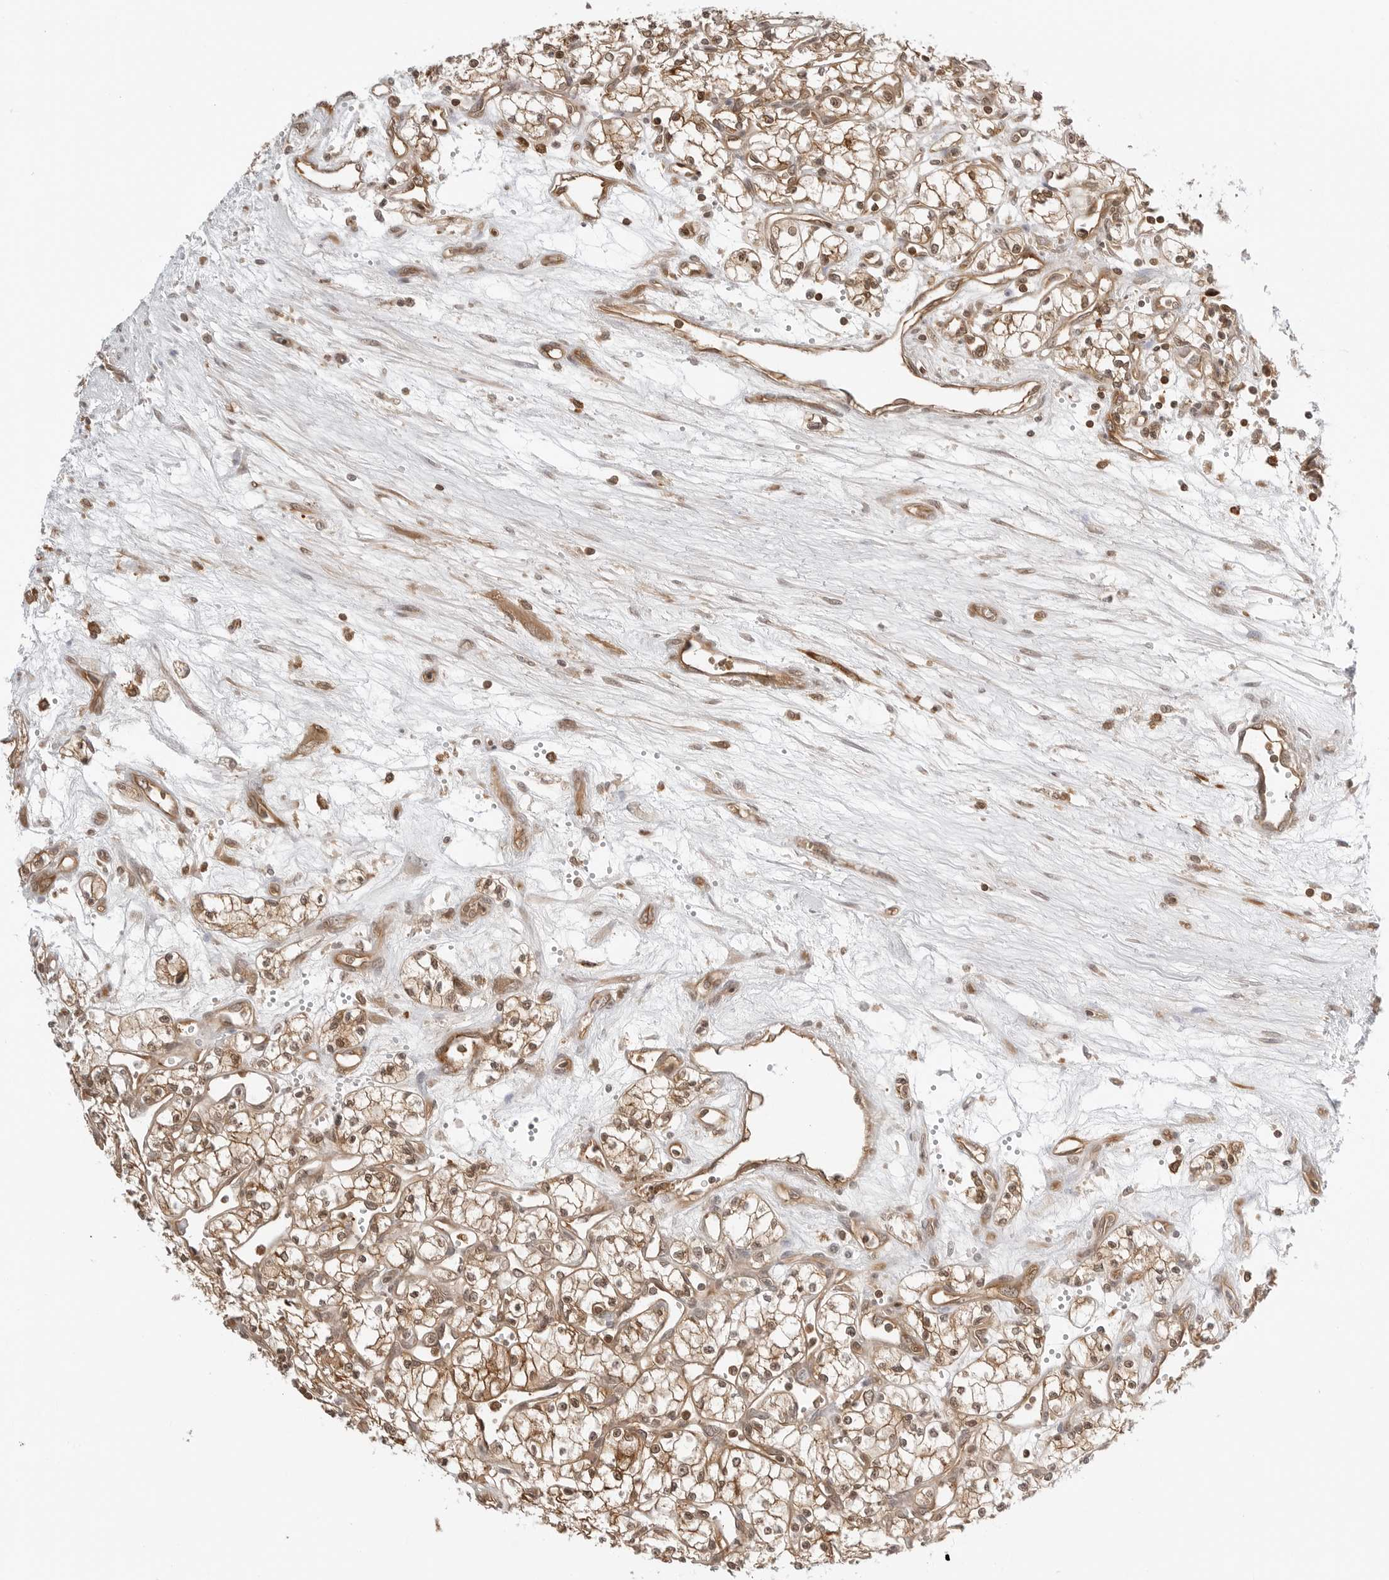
{"staining": {"intensity": "moderate", "quantity": ">75%", "location": "cytoplasmic/membranous,nuclear"}, "tissue": "renal cancer", "cell_type": "Tumor cells", "image_type": "cancer", "snomed": [{"axis": "morphology", "description": "Adenocarcinoma, NOS"}, {"axis": "topography", "description": "Kidney"}], "caption": "Brown immunohistochemical staining in human renal cancer shows moderate cytoplasmic/membranous and nuclear staining in about >75% of tumor cells.", "gene": "NUDC", "patient": {"sex": "male", "age": 59}}